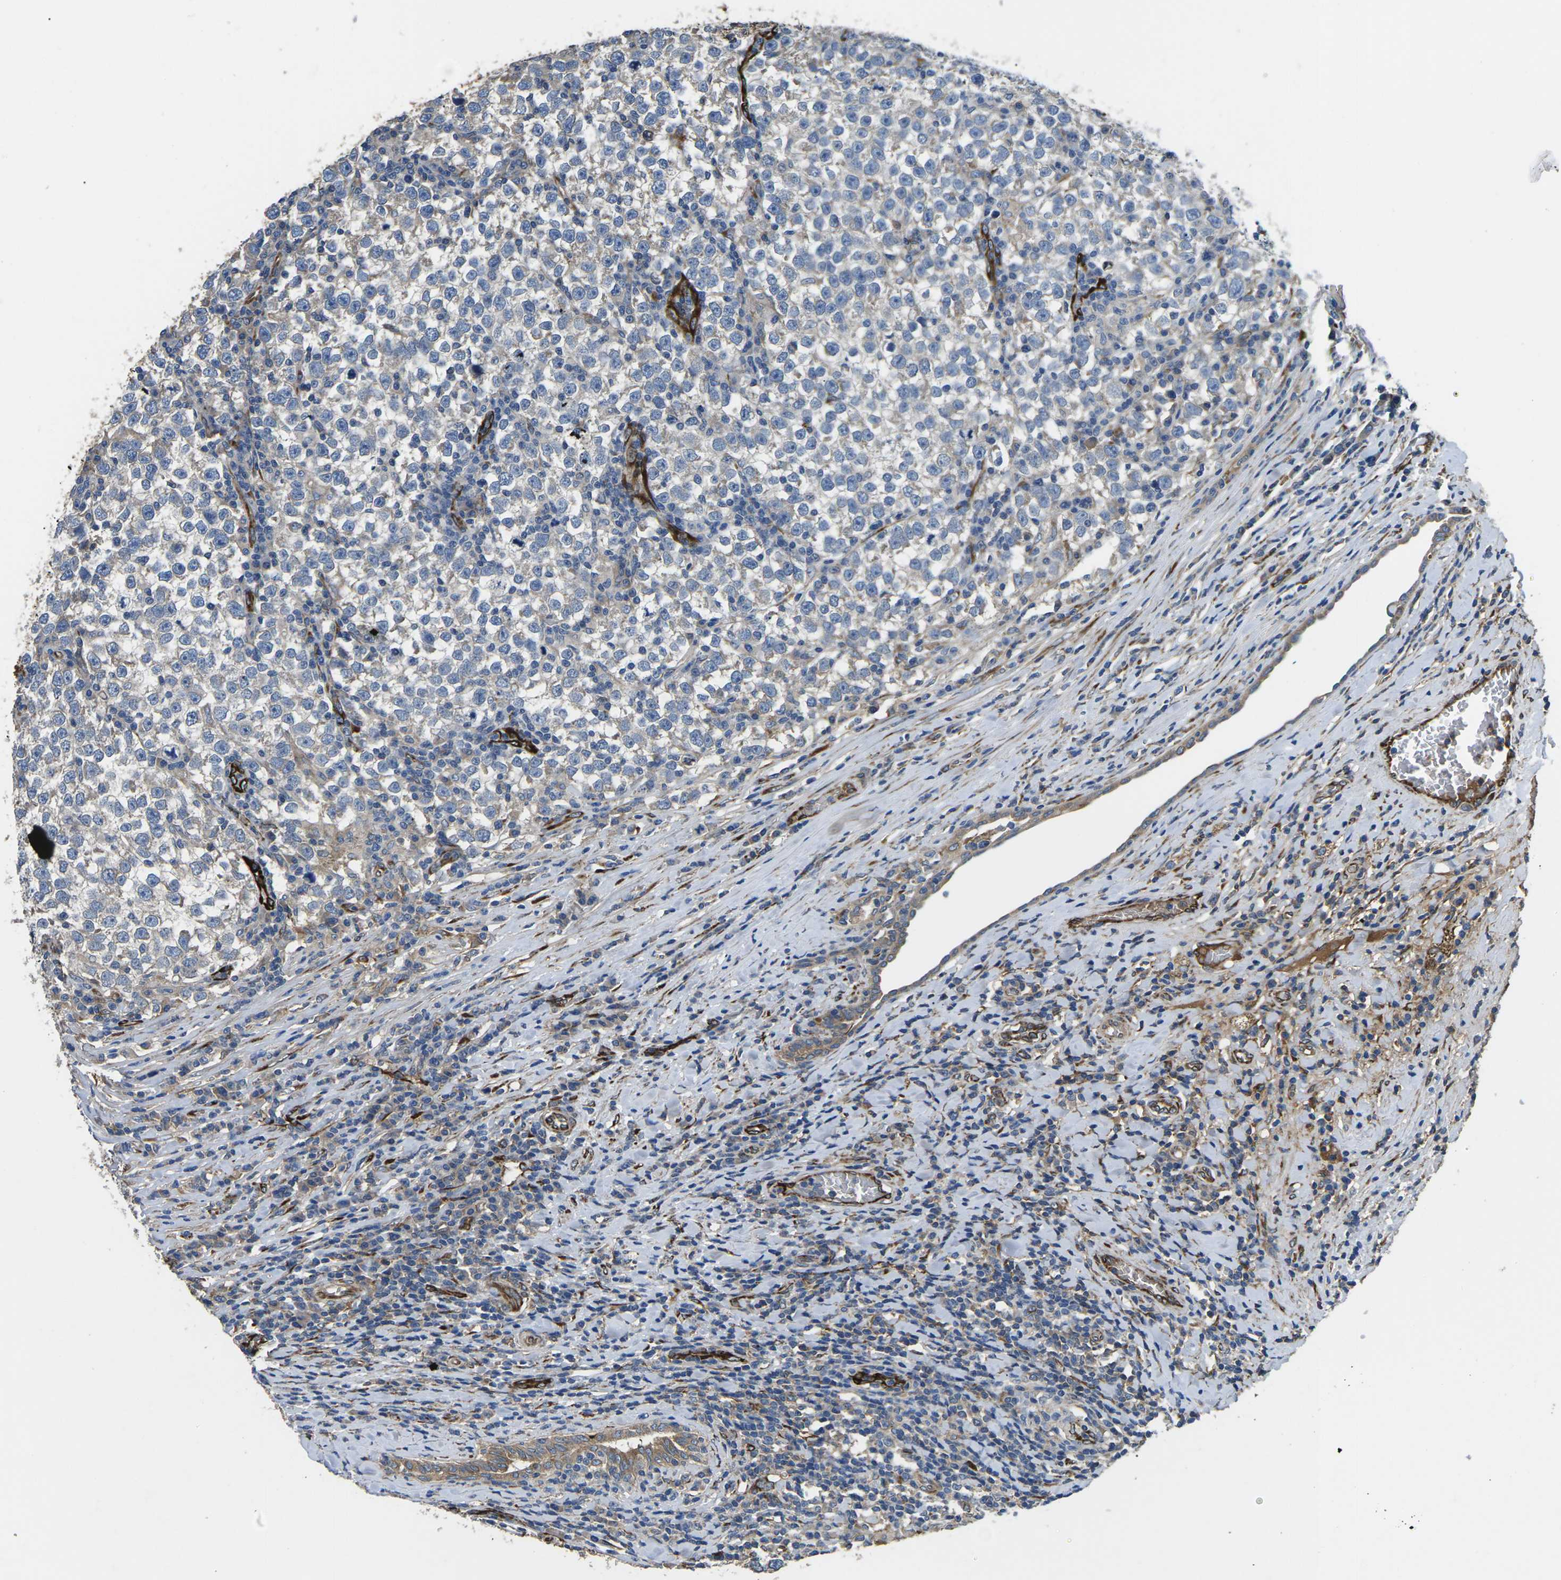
{"staining": {"intensity": "negative", "quantity": "none", "location": "none"}, "tissue": "testis cancer", "cell_type": "Tumor cells", "image_type": "cancer", "snomed": [{"axis": "morphology", "description": "Normal tissue, NOS"}, {"axis": "morphology", "description": "Seminoma, NOS"}, {"axis": "topography", "description": "Testis"}], "caption": "Tumor cells are negative for protein expression in human testis cancer.", "gene": "PDZD8", "patient": {"sex": "male", "age": 43}}